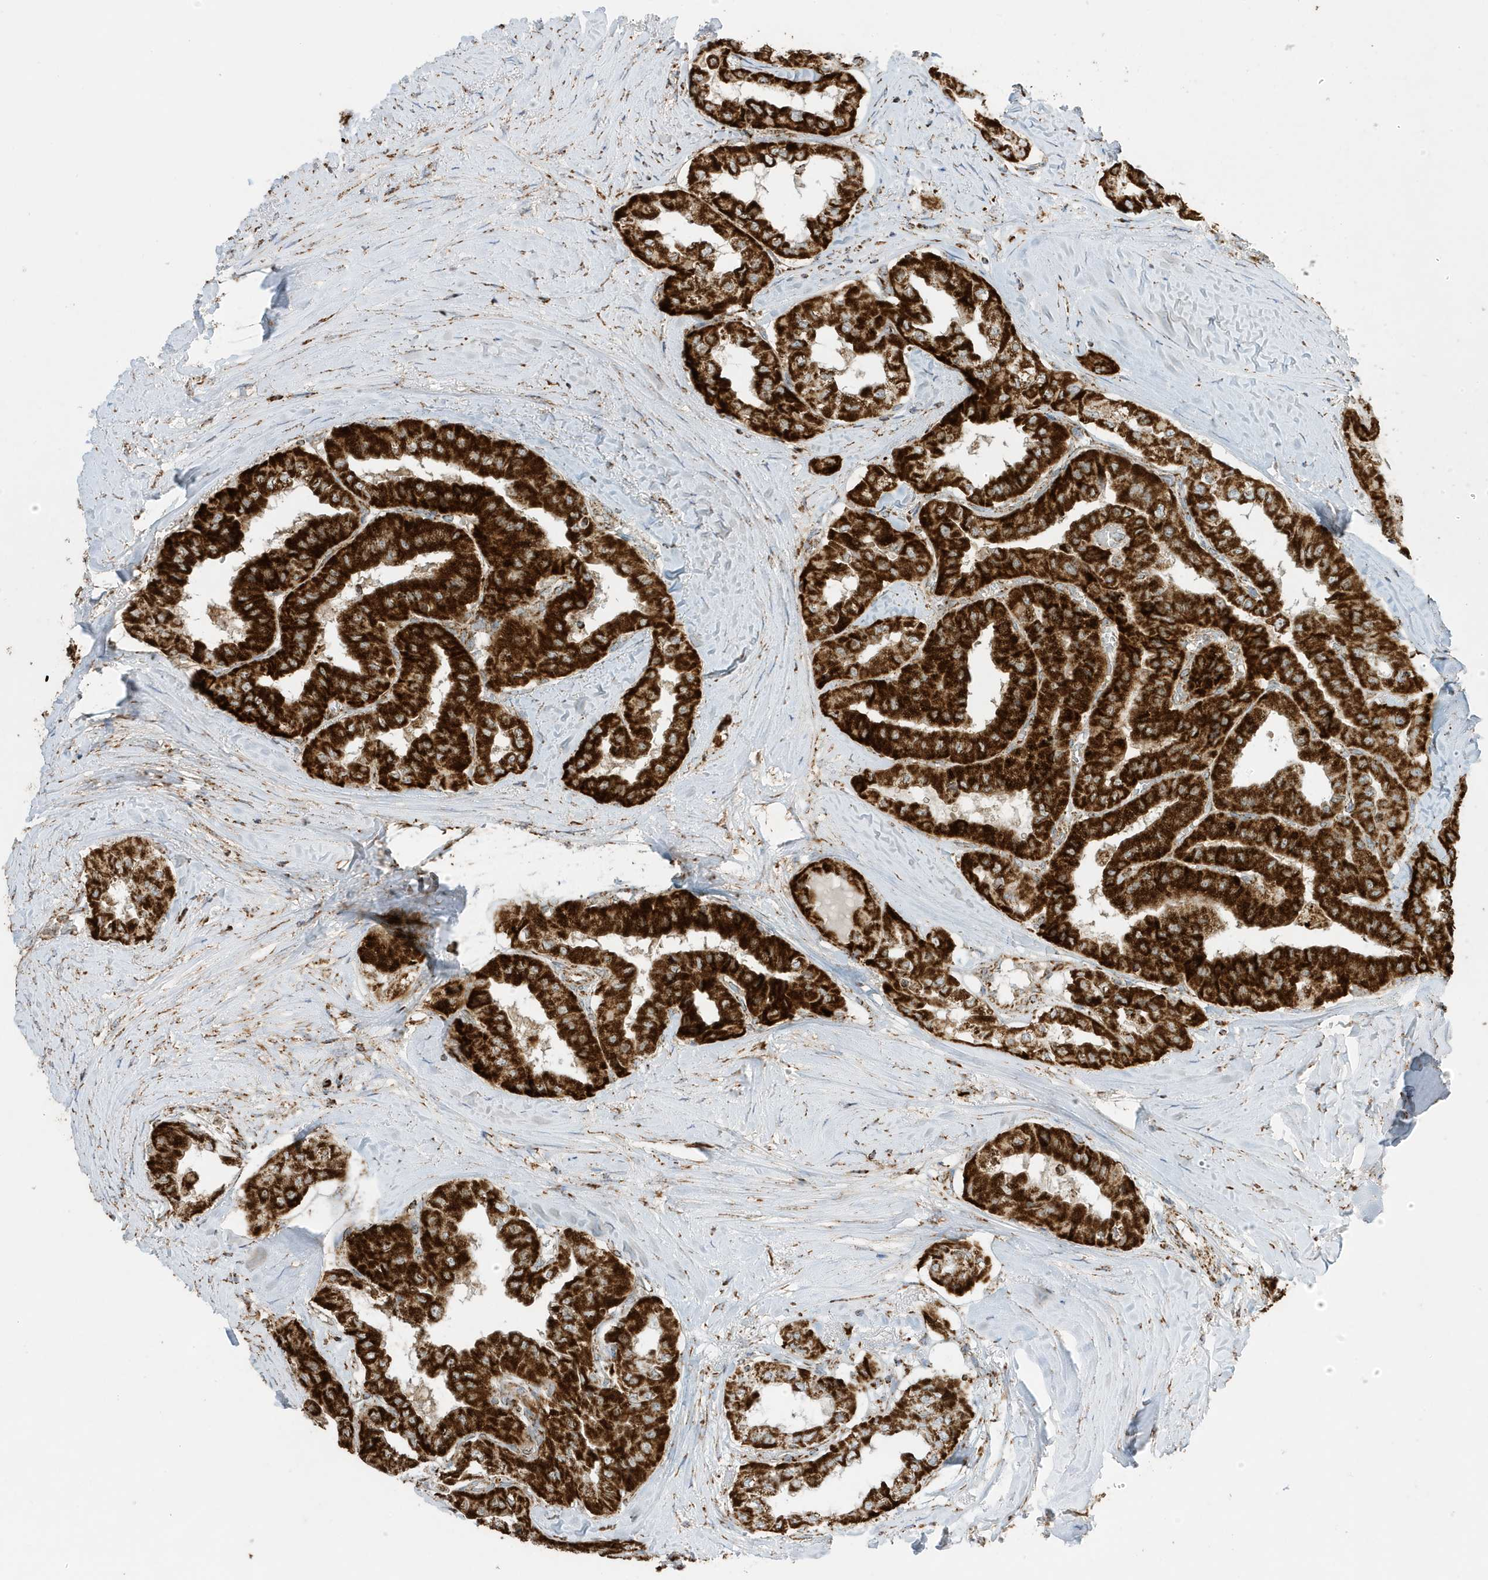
{"staining": {"intensity": "strong", "quantity": ">75%", "location": "cytoplasmic/membranous"}, "tissue": "thyroid cancer", "cell_type": "Tumor cells", "image_type": "cancer", "snomed": [{"axis": "morphology", "description": "Papillary adenocarcinoma, NOS"}, {"axis": "topography", "description": "Thyroid gland"}], "caption": "Thyroid cancer (papillary adenocarcinoma) tissue reveals strong cytoplasmic/membranous expression in about >75% of tumor cells", "gene": "ATP5ME", "patient": {"sex": "female", "age": 59}}